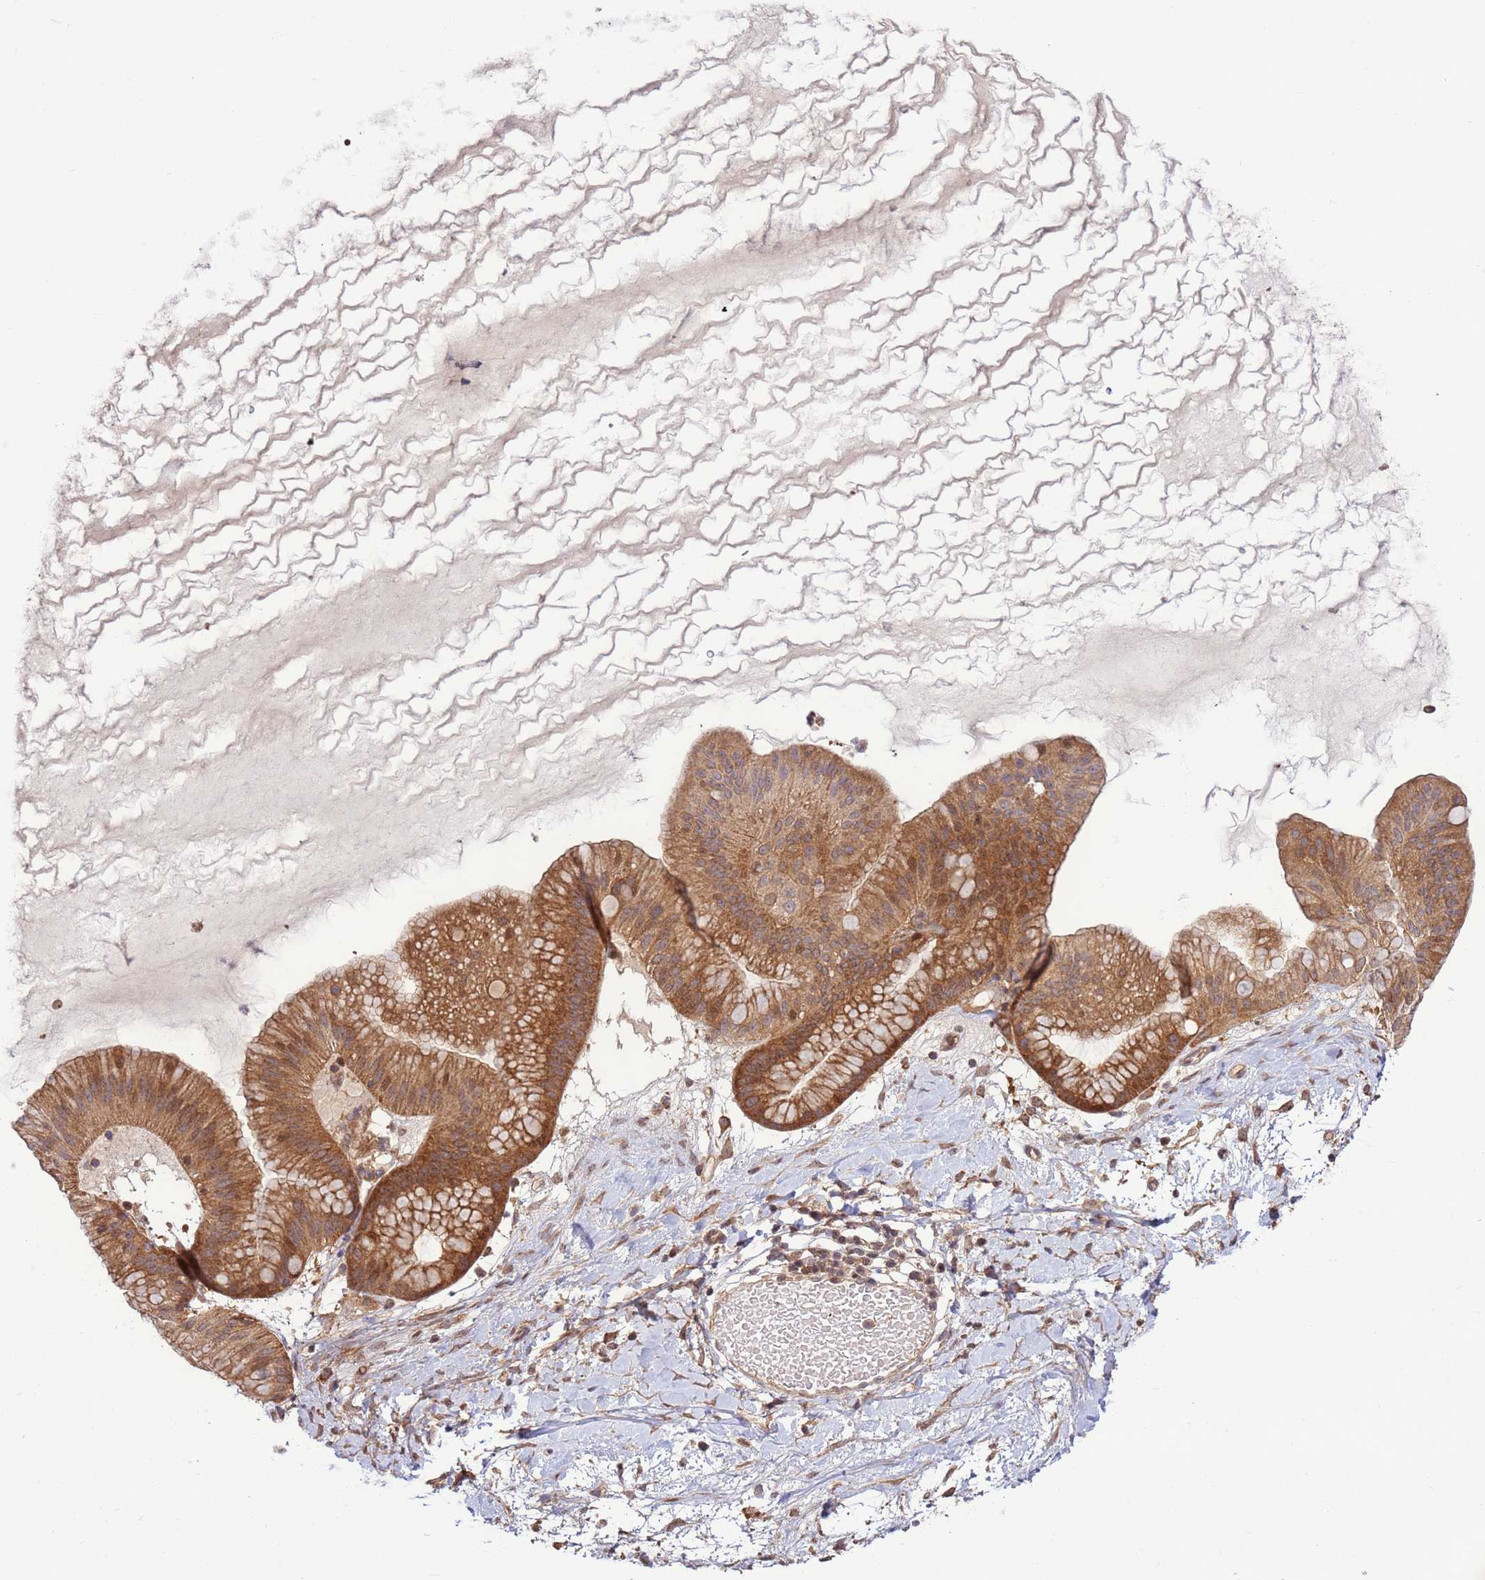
{"staining": {"intensity": "moderate", "quantity": ">75%", "location": "cytoplasmic/membranous,nuclear"}, "tissue": "ovarian cancer", "cell_type": "Tumor cells", "image_type": "cancer", "snomed": [{"axis": "morphology", "description": "Cystadenocarcinoma, mucinous, NOS"}, {"axis": "topography", "description": "Ovary"}], "caption": "Immunohistochemistry of human mucinous cystadenocarcinoma (ovarian) displays medium levels of moderate cytoplasmic/membranous and nuclear positivity in approximately >75% of tumor cells.", "gene": "CCDC112", "patient": {"sex": "female", "age": 61}}